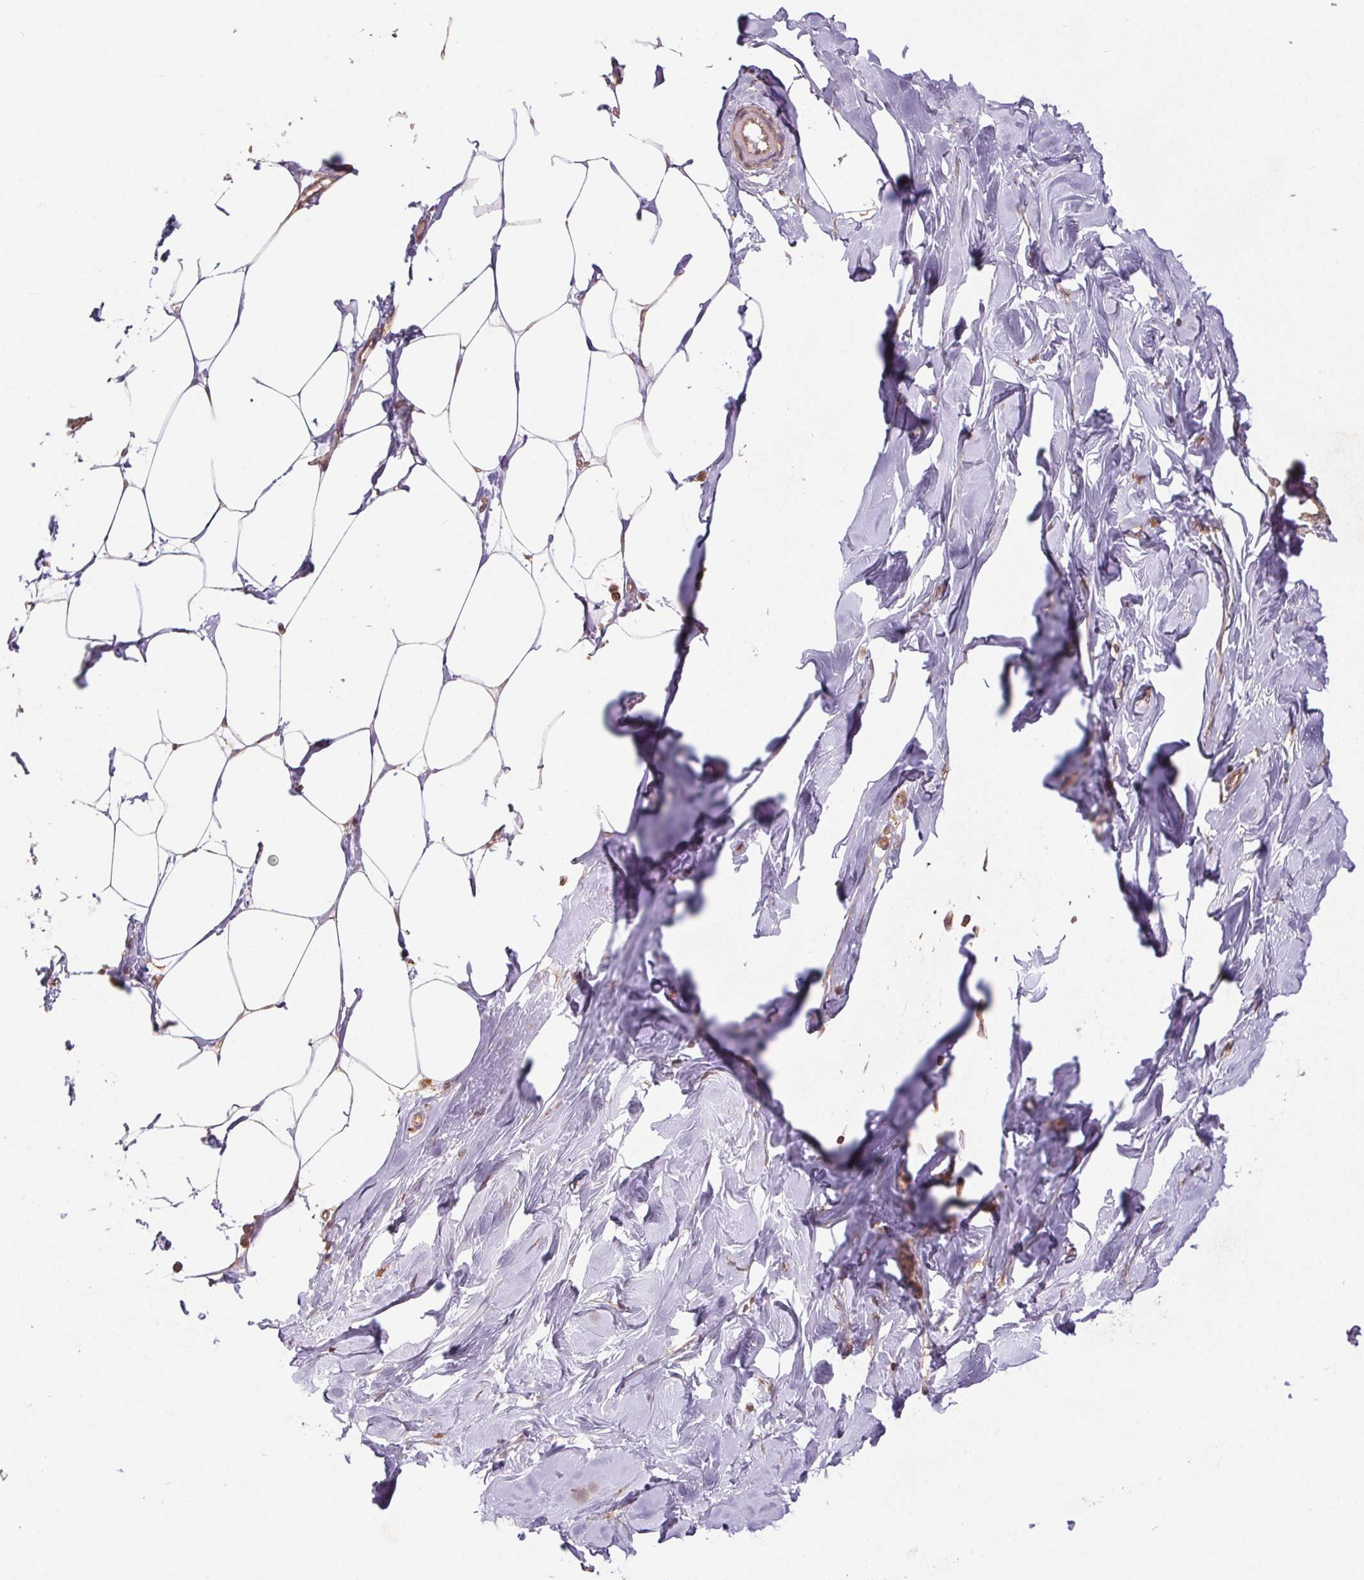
{"staining": {"intensity": "weak", "quantity": "<25%", "location": "cytoplasmic/membranous"}, "tissue": "breast", "cell_type": "Adipocytes", "image_type": "normal", "snomed": [{"axis": "morphology", "description": "Normal tissue, NOS"}, {"axis": "topography", "description": "Breast"}], "caption": "Immunohistochemistry (IHC) micrograph of normal breast: breast stained with DAB (3,3'-diaminobenzidine) demonstrates no significant protein expression in adipocytes.", "gene": "TUBA1A", "patient": {"sex": "female", "age": 27}}